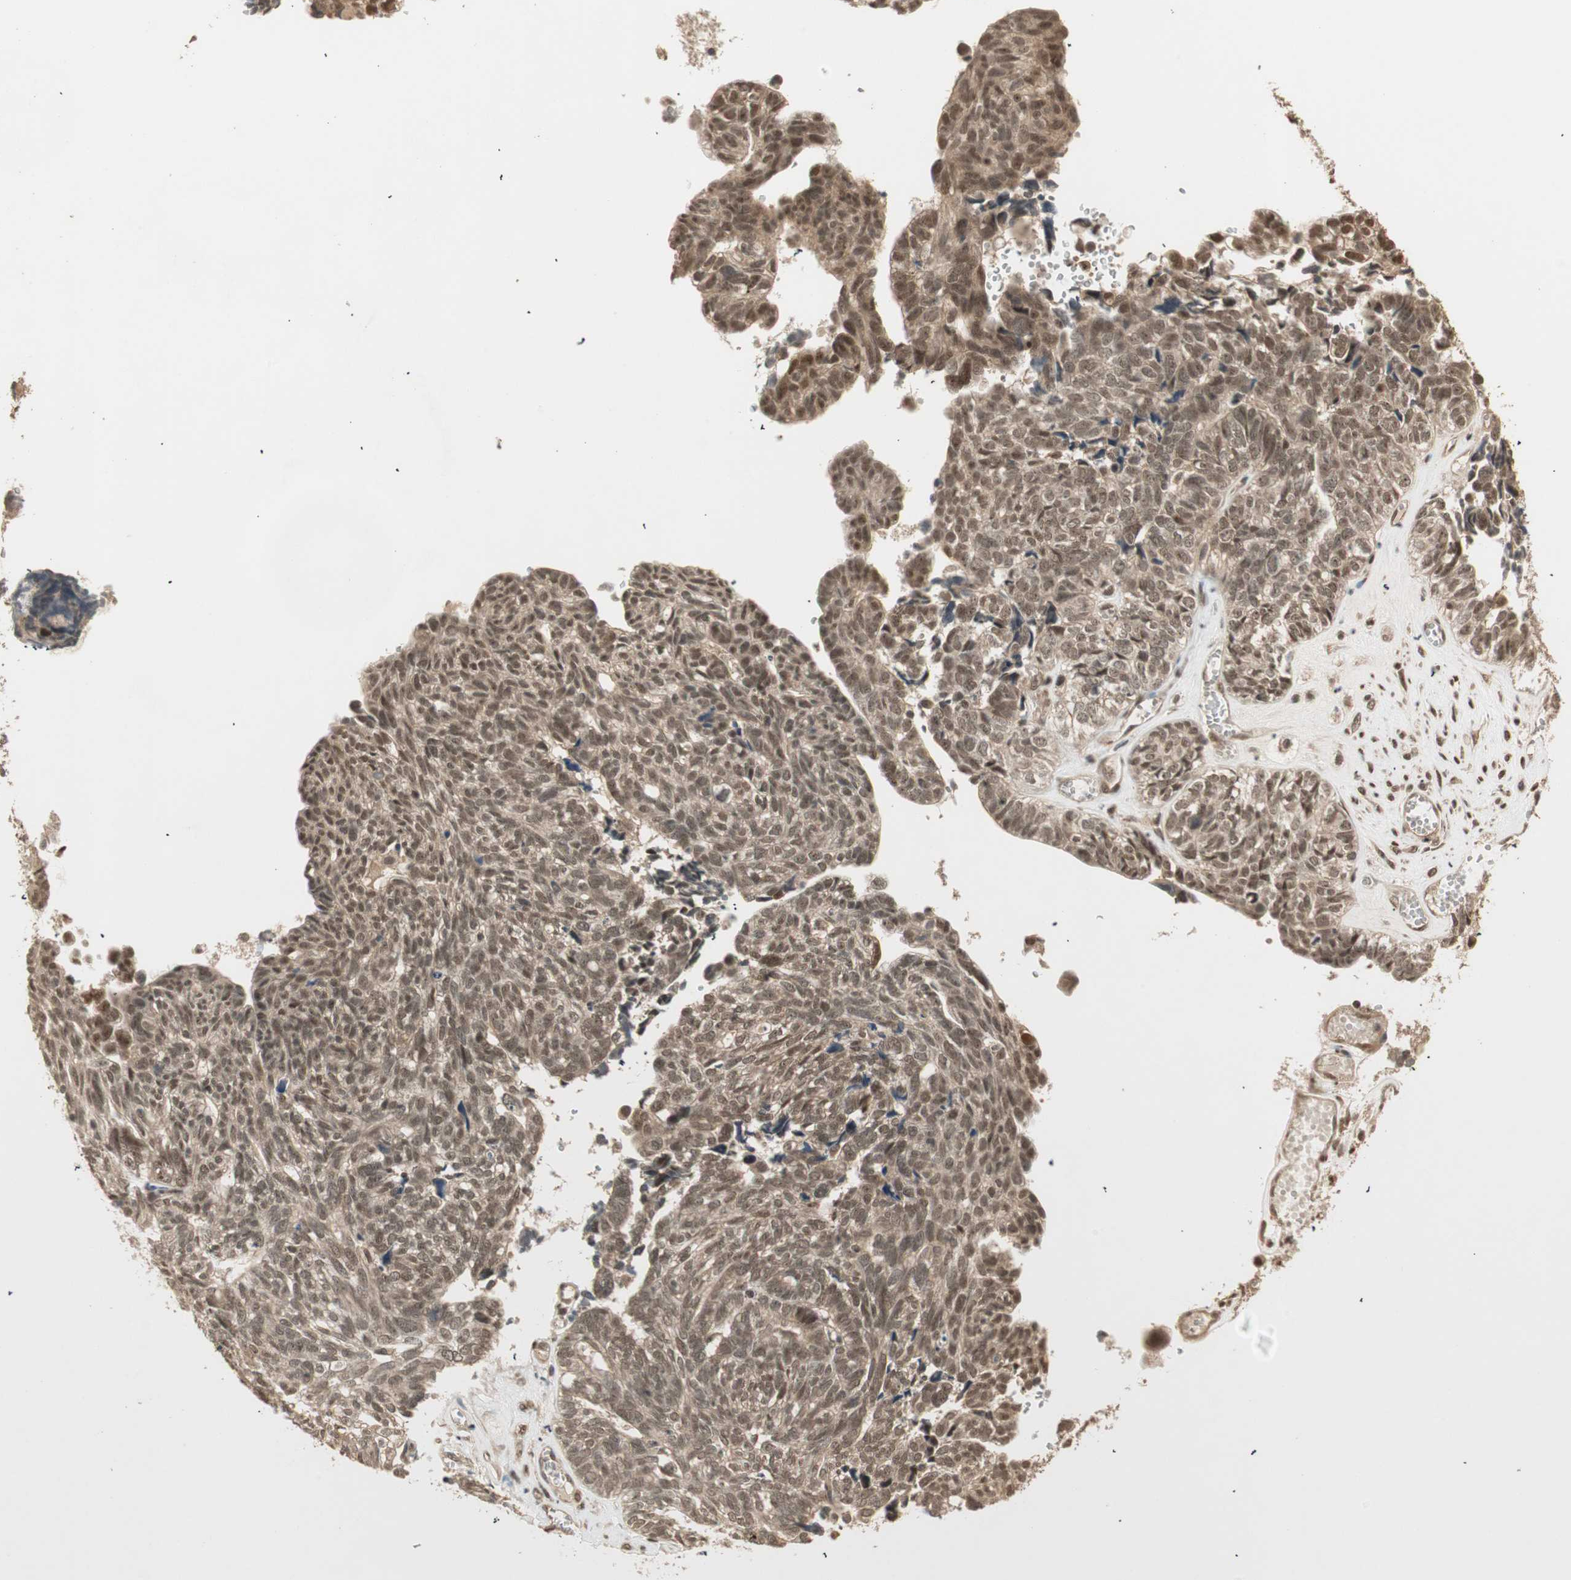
{"staining": {"intensity": "moderate", "quantity": ">75%", "location": "cytoplasmic/membranous,nuclear"}, "tissue": "ovarian cancer", "cell_type": "Tumor cells", "image_type": "cancer", "snomed": [{"axis": "morphology", "description": "Cystadenocarcinoma, serous, NOS"}, {"axis": "topography", "description": "Ovary"}], "caption": "This histopathology image demonstrates serous cystadenocarcinoma (ovarian) stained with immunohistochemistry (IHC) to label a protein in brown. The cytoplasmic/membranous and nuclear of tumor cells show moderate positivity for the protein. Nuclei are counter-stained blue.", "gene": "ZSCAN31", "patient": {"sex": "female", "age": 79}}